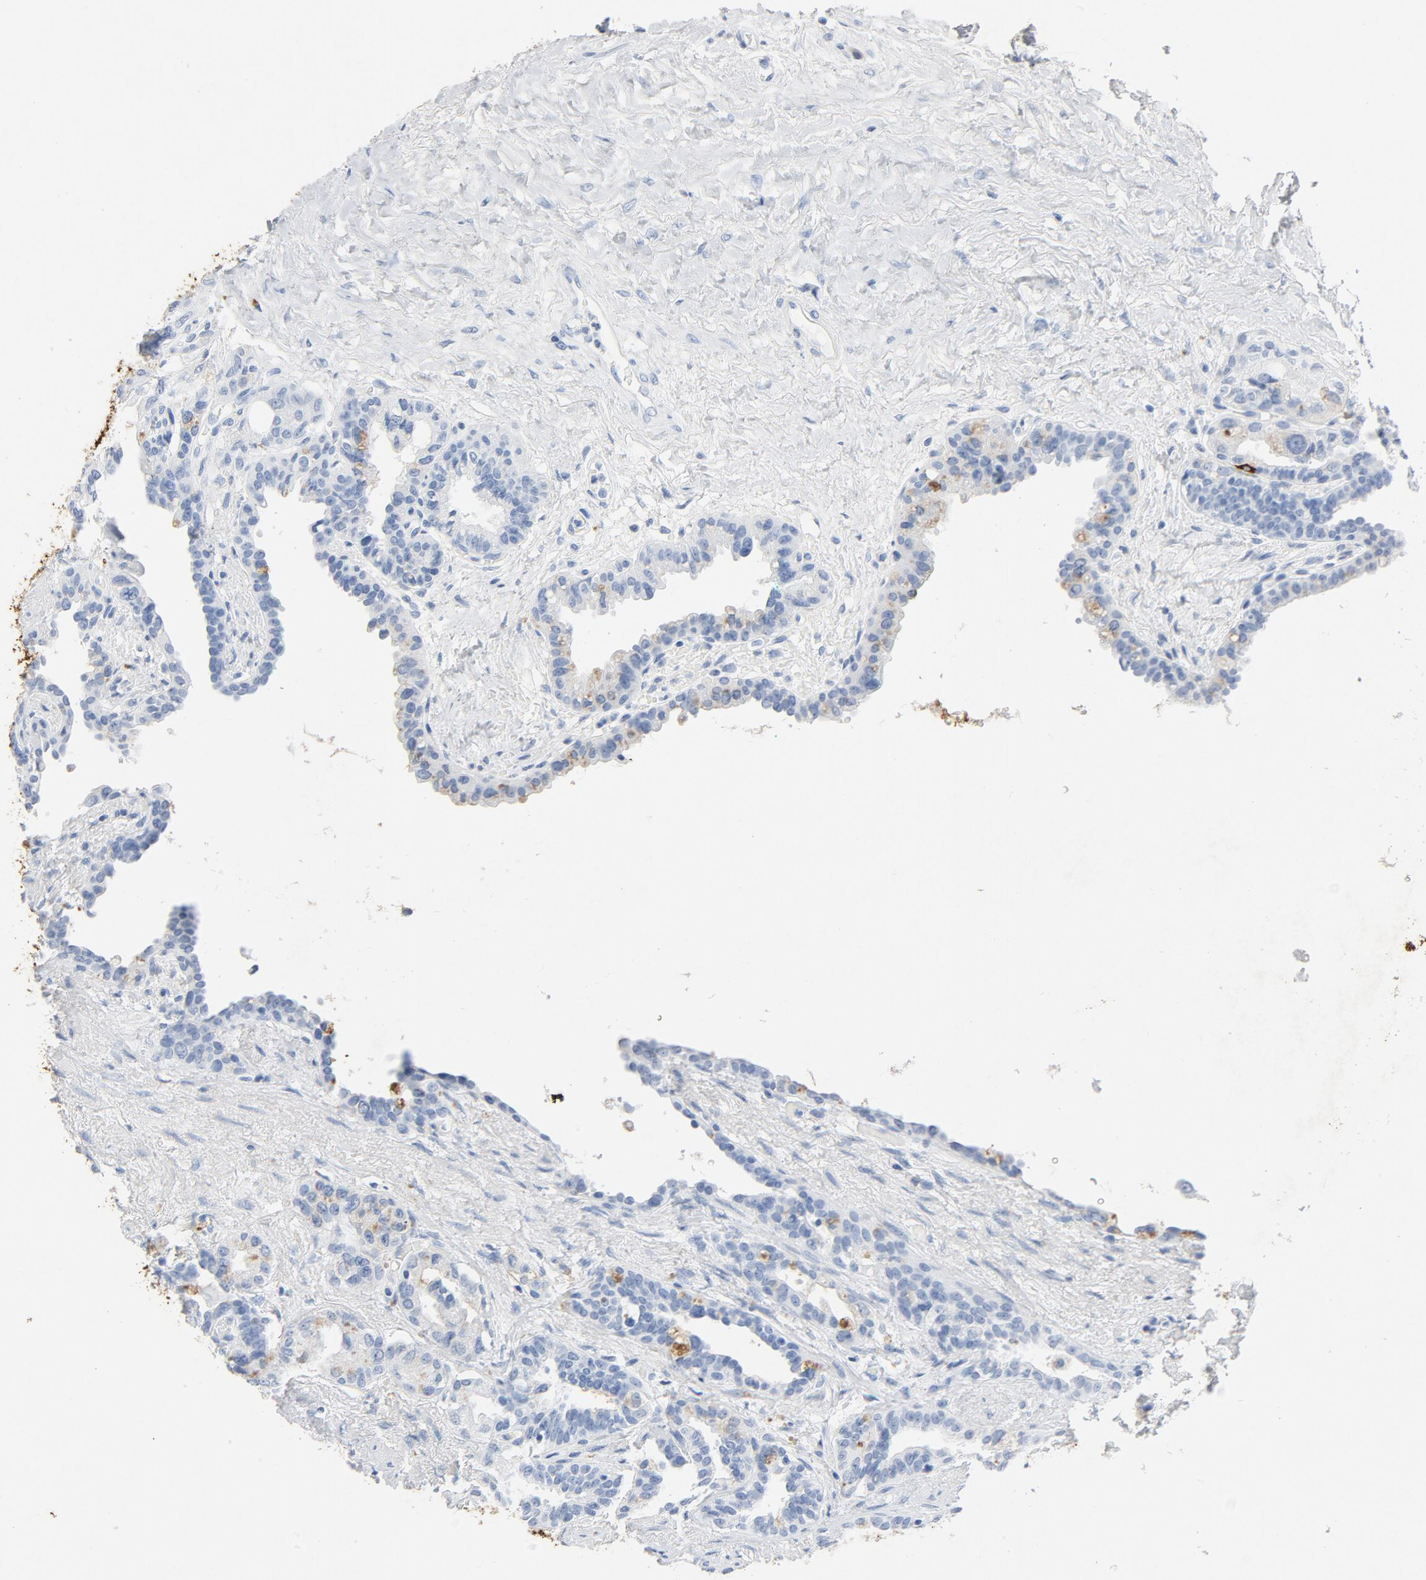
{"staining": {"intensity": "moderate", "quantity": ">75%", "location": "cytoplasmic/membranous"}, "tissue": "seminal vesicle", "cell_type": "Glandular cells", "image_type": "normal", "snomed": [{"axis": "morphology", "description": "Normal tissue, NOS"}, {"axis": "topography", "description": "Seminal veicle"}], "caption": "Immunohistochemistry photomicrograph of benign seminal vesicle stained for a protein (brown), which reveals medium levels of moderate cytoplasmic/membranous expression in about >75% of glandular cells.", "gene": "PTPRB", "patient": {"sex": "male", "age": 61}}